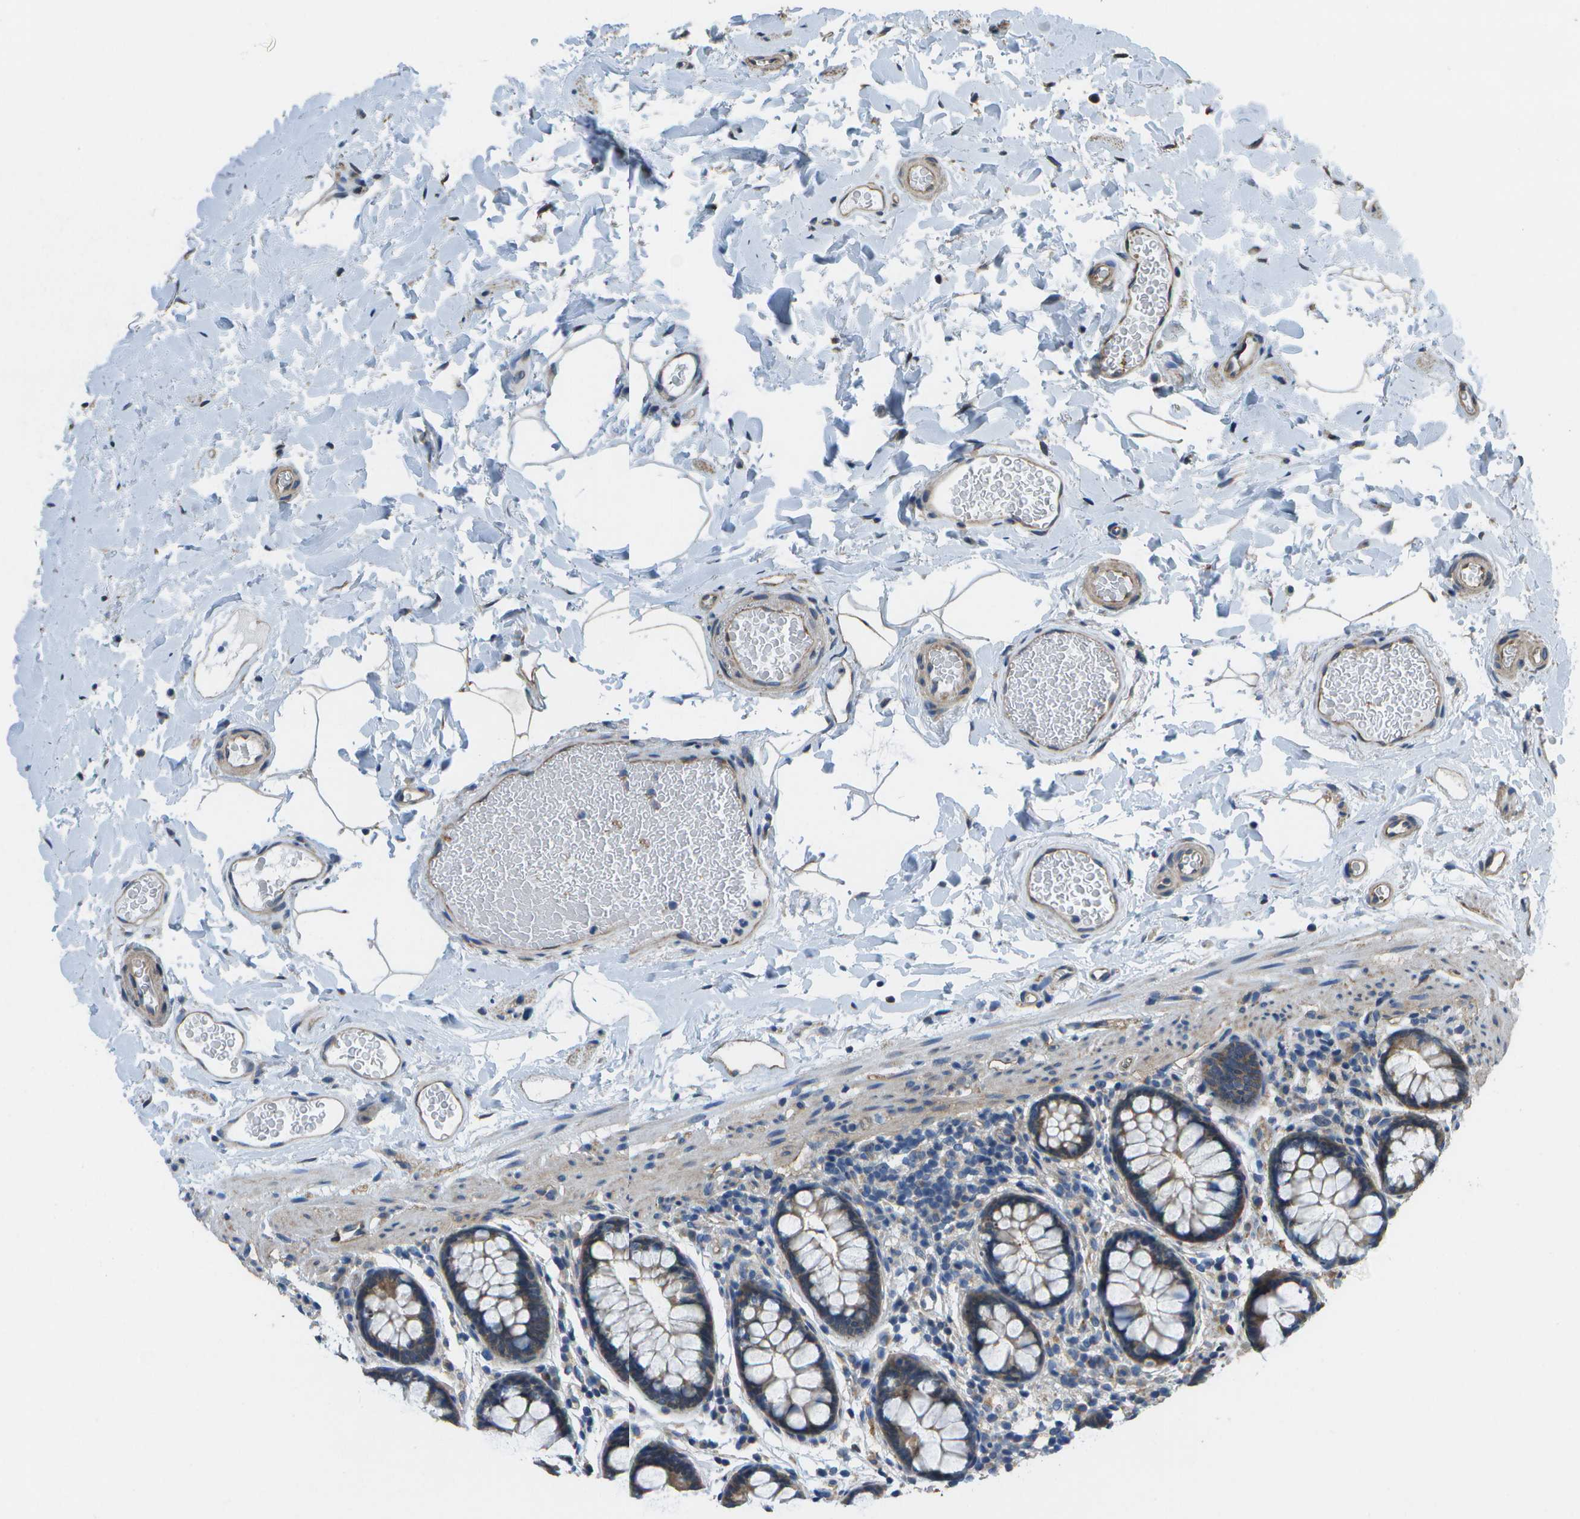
{"staining": {"intensity": "negative", "quantity": "none", "location": "none"}, "tissue": "colon", "cell_type": "Endothelial cells", "image_type": "normal", "snomed": [{"axis": "morphology", "description": "Normal tissue, NOS"}, {"axis": "topography", "description": "Colon"}], "caption": "IHC of benign human colon reveals no staining in endothelial cells.", "gene": "CLNS1A", "patient": {"sex": "female", "age": 80}}